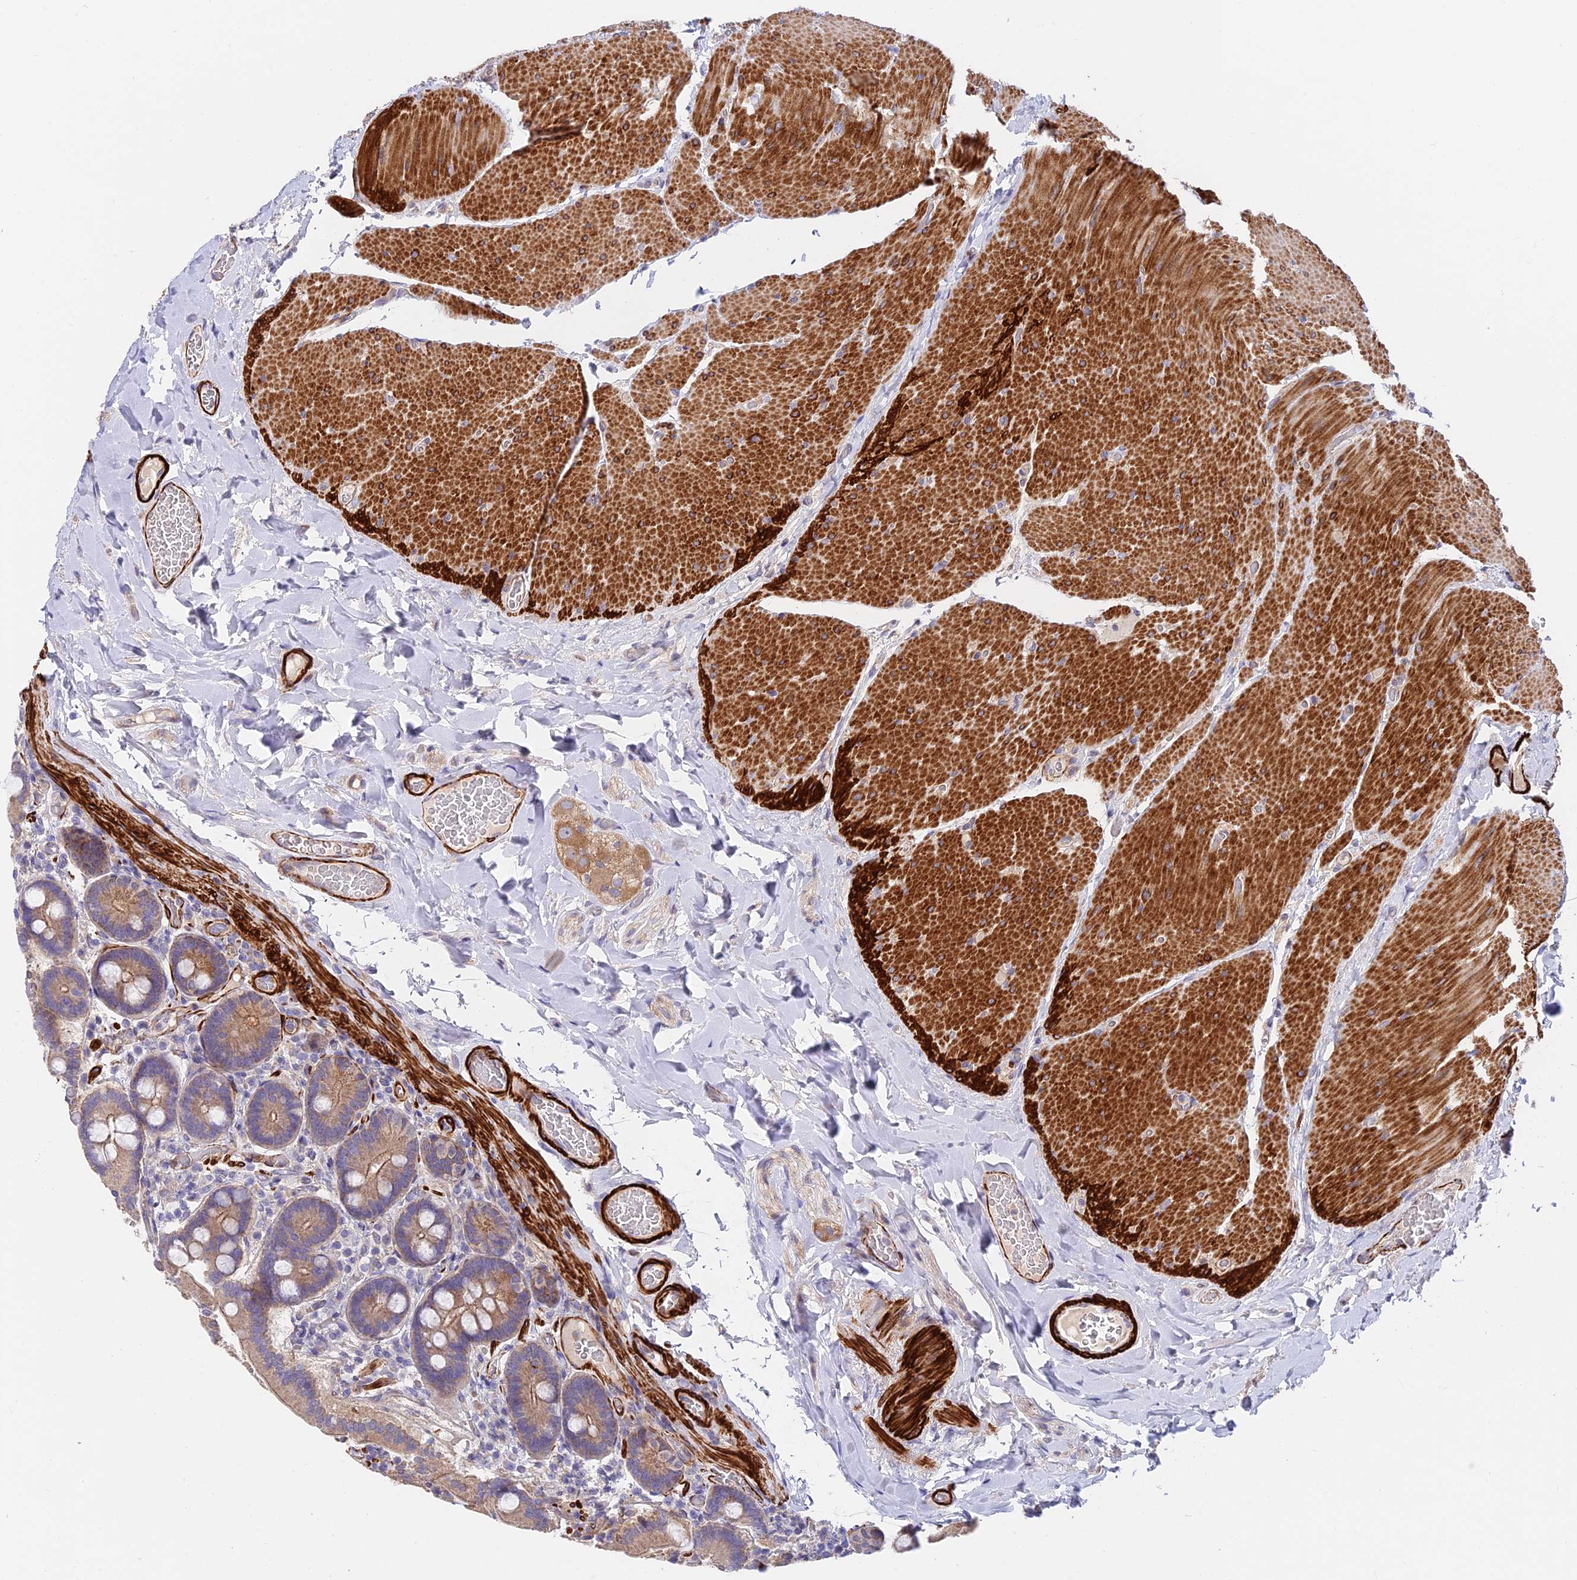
{"staining": {"intensity": "moderate", "quantity": ">75%", "location": "cytoplasmic/membranous"}, "tissue": "duodenum", "cell_type": "Glandular cells", "image_type": "normal", "snomed": [{"axis": "morphology", "description": "Normal tissue, NOS"}, {"axis": "topography", "description": "Duodenum"}], "caption": "Glandular cells display moderate cytoplasmic/membranous staining in approximately >75% of cells in benign duodenum.", "gene": "ANKRD50", "patient": {"sex": "female", "age": 62}}